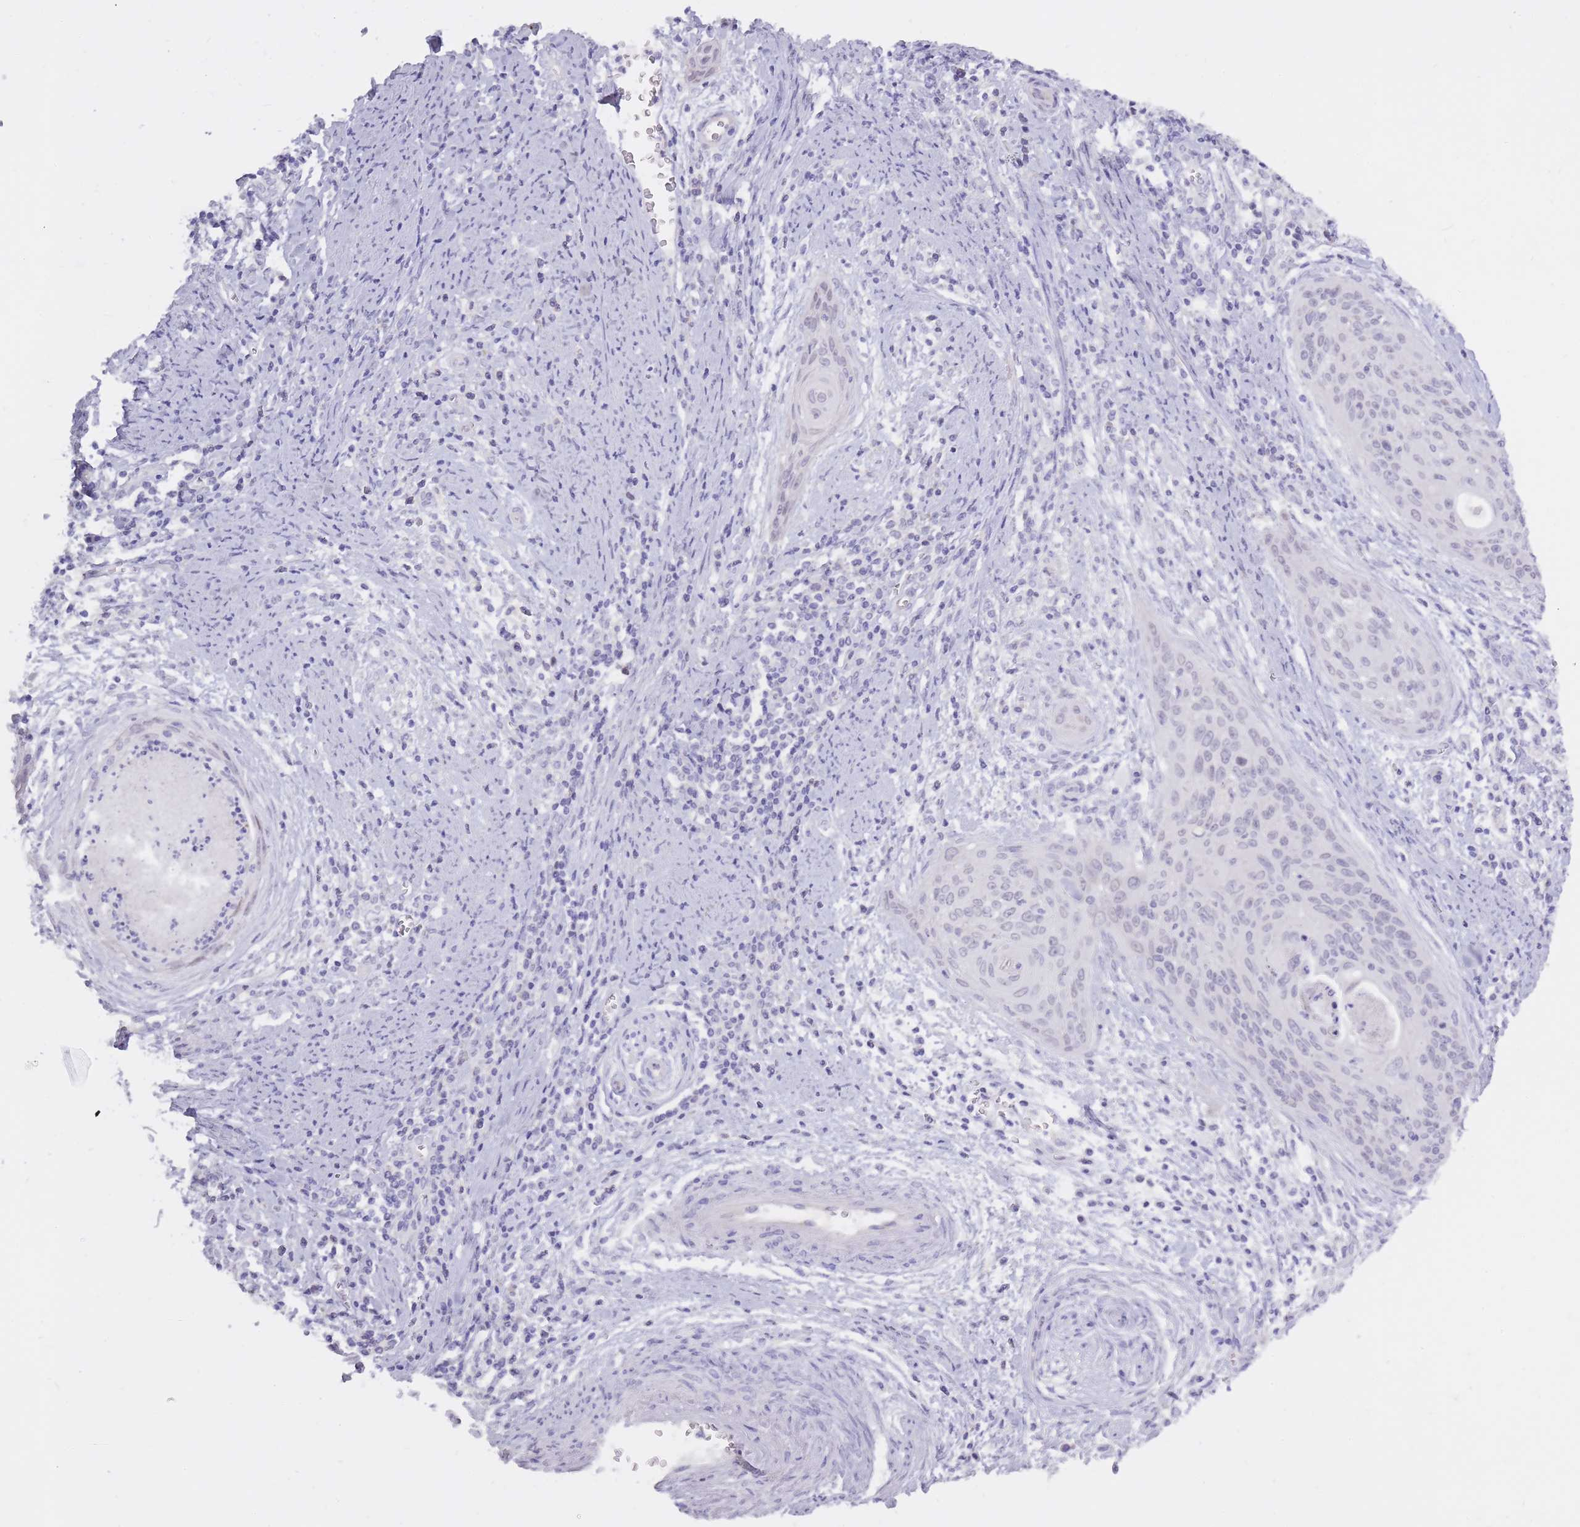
{"staining": {"intensity": "negative", "quantity": "none", "location": "none"}, "tissue": "cervical cancer", "cell_type": "Tumor cells", "image_type": "cancer", "snomed": [{"axis": "morphology", "description": "Squamous cell carcinoma, NOS"}, {"axis": "topography", "description": "Cervix"}], "caption": "Cervical cancer (squamous cell carcinoma) was stained to show a protein in brown. There is no significant expression in tumor cells. (IHC, brightfield microscopy, high magnification).", "gene": "BDKRB2", "patient": {"sex": "female", "age": 55}}